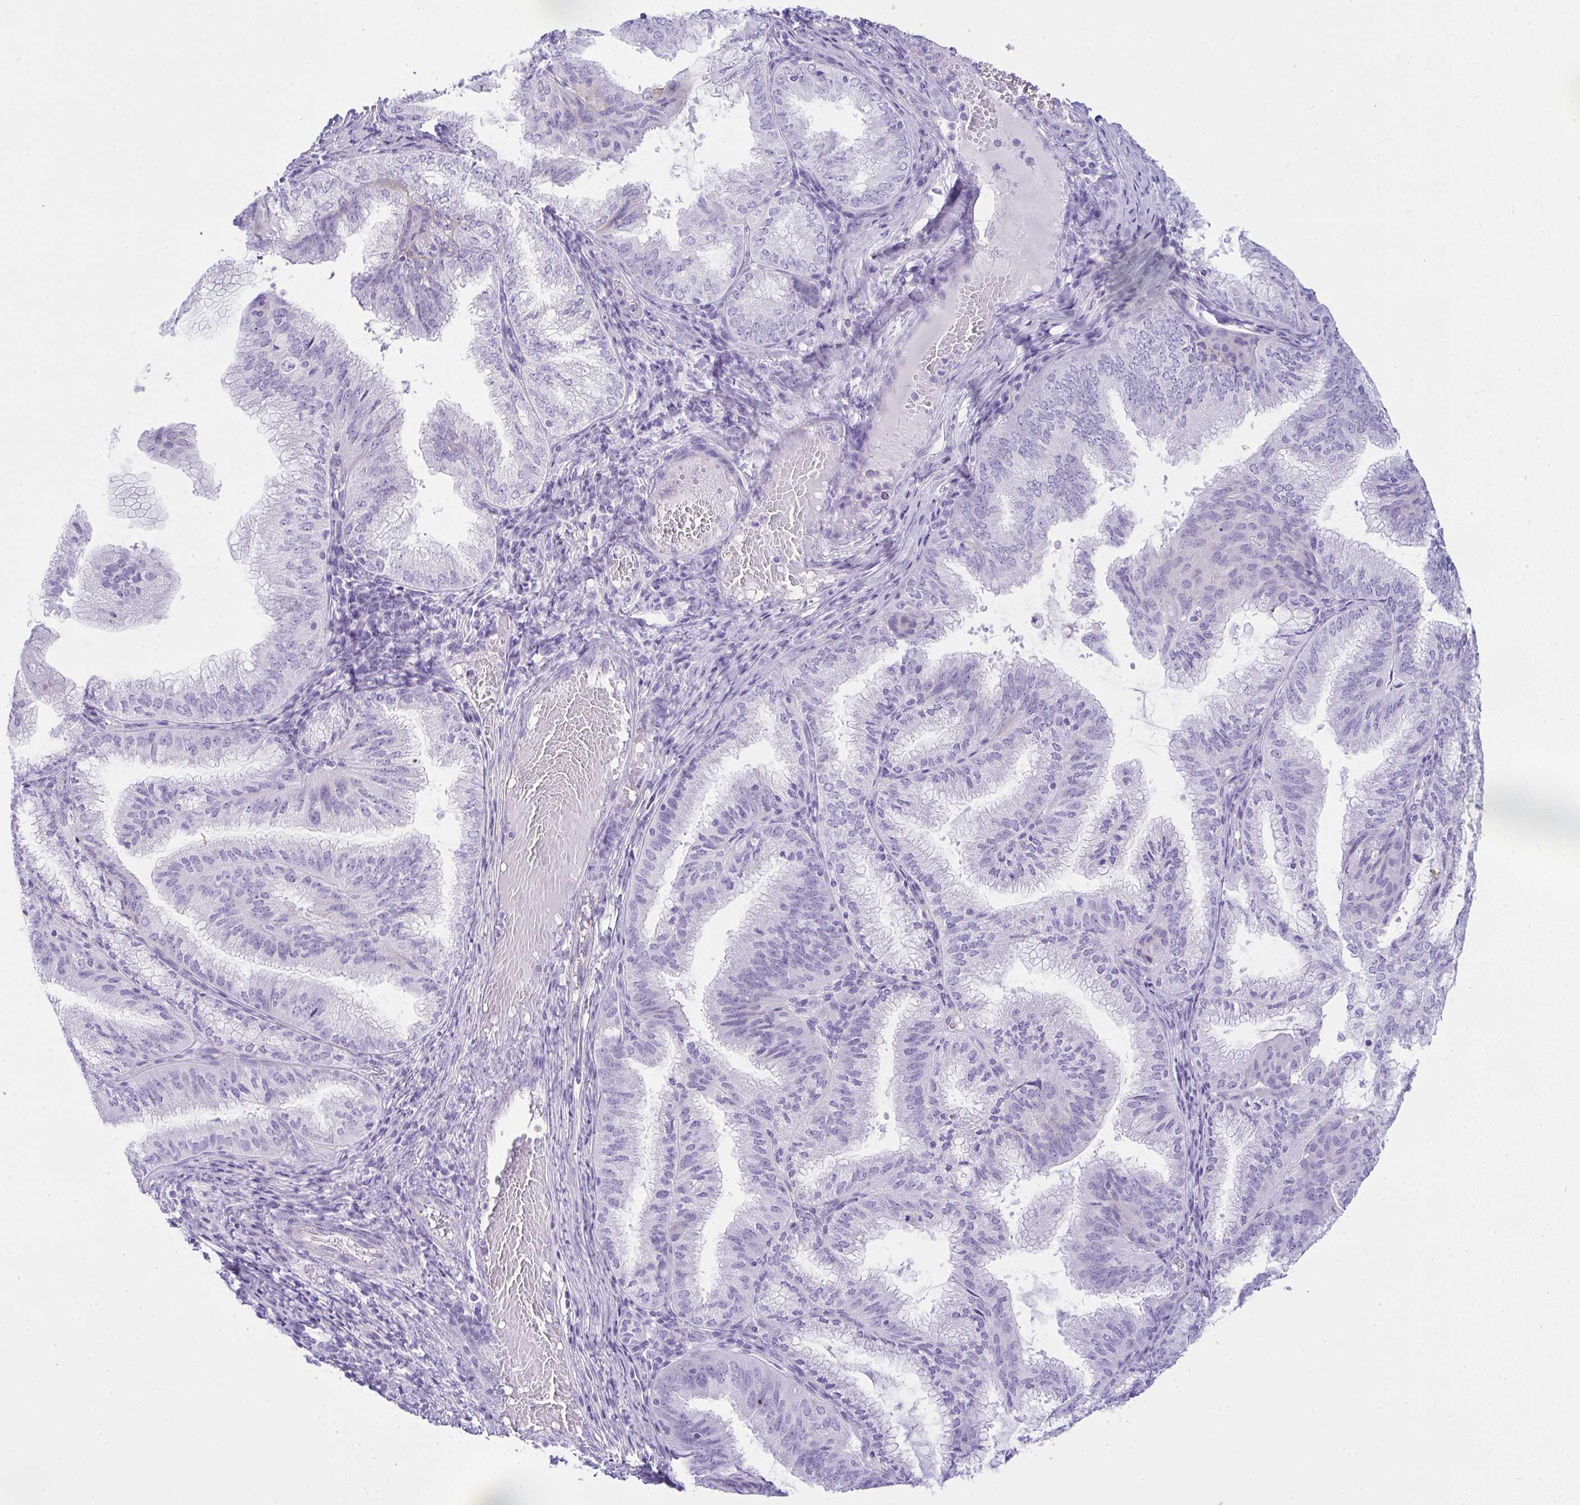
{"staining": {"intensity": "negative", "quantity": "none", "location": "none"}, "tissue": "endometrial cancer", "cell_type": "Tumor cells", "image_type": "cancer", "snomed": [{"axis": "morphology", "description": "Adenocarcinoma, NOS"}, {"axis": "topography", "description": "Endometrium"}], "caption": "A histopathology image of human endometrial adenocarcinoma is negative for staining in tumor cells.", "gene": "RASL10A", "patient": {"sex": "female", "age": 49}}